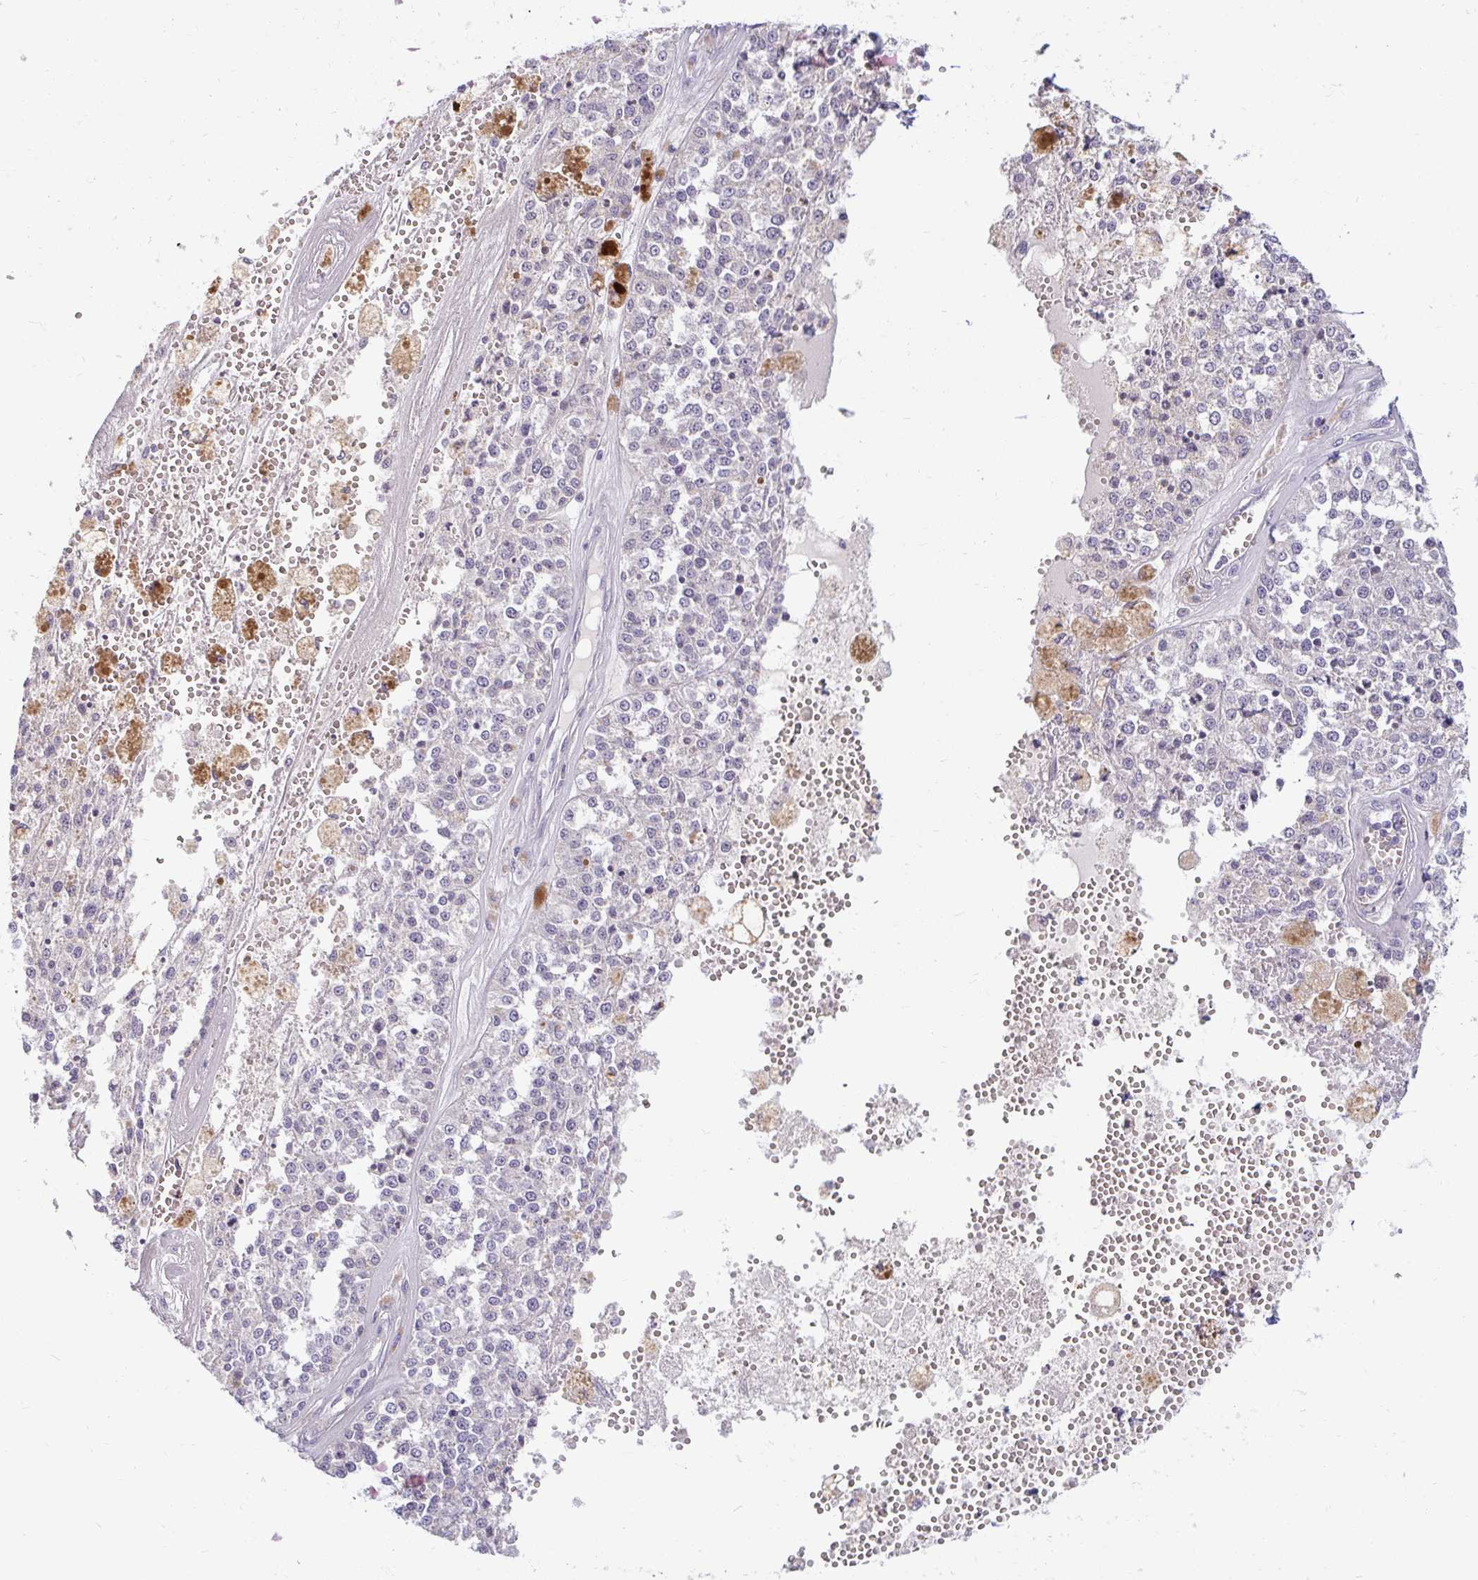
{"staining": {"intensity": "negative", "quantity": "none", "location": "none"}, "tissue": "melanoma", "cell_type": "Tumor cells", "image_type": "cancer", "snomed": [{"axis": "morphology", "description": "Malignant melanoma, Metastatic site"}, {"axis": "topography", "description": "Lymph node"}], "caption": "DAB immunohistochemical staining of melanoma reveals no significant positivity in tumor cells.", "gene": "DDN", "patient": {"sex": "female", "age": 64}}